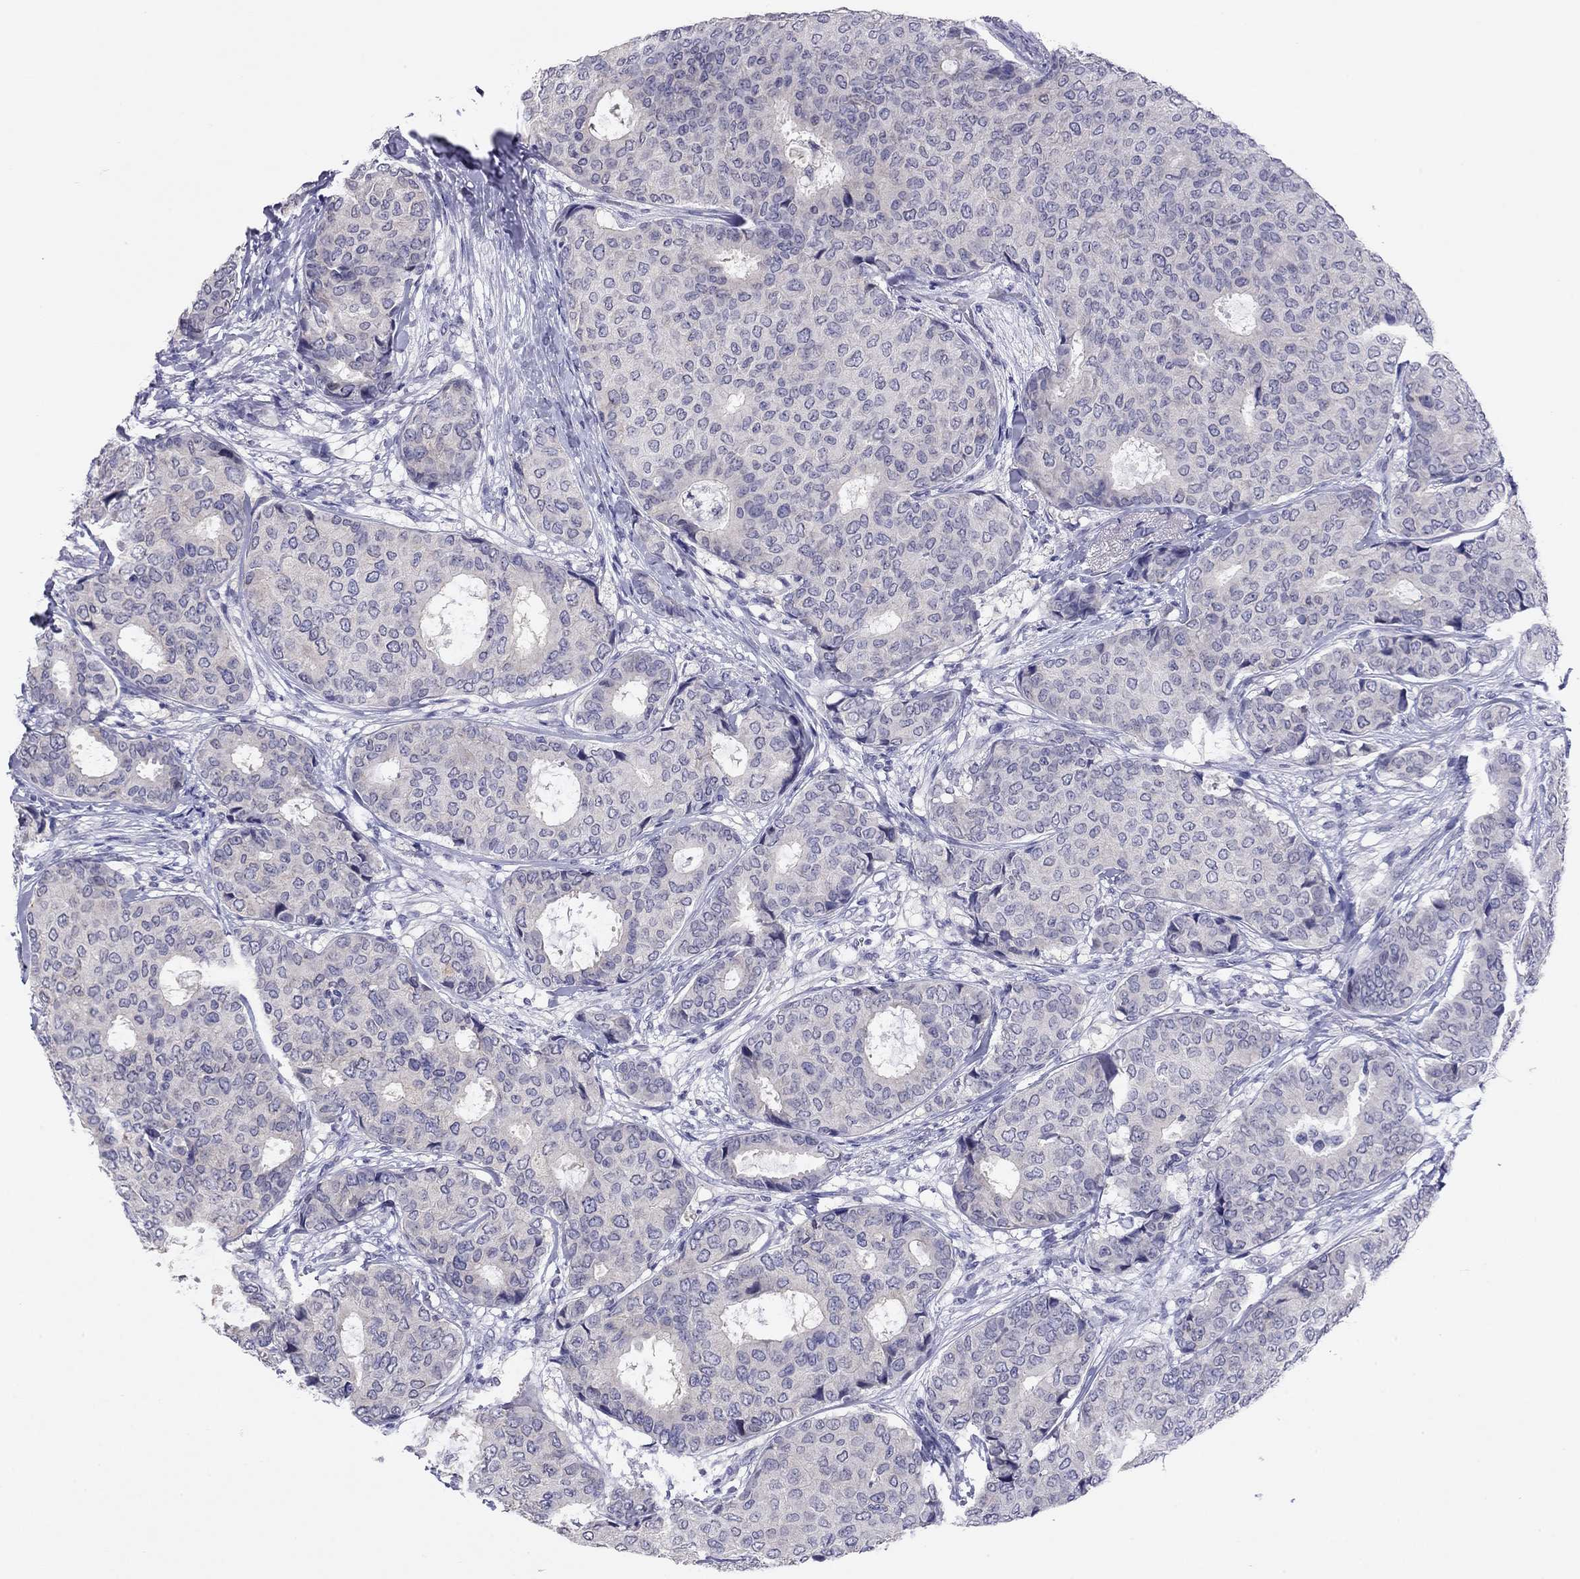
{"staining": {"intensity": "negative", "quantity": "none", "location": "none"}, "tissue": "breast cancer", "cell_type": "Tumor cells", "image_type": "cancer", "snomed": [{"axis": "morphology", "description": "Duct carcinoma"}, {"axis": "topography", "description": "Breast"}], "caption": "Immunohistochemistry of breast infiltrating ductal carcinoma displays no expression in tumor cells. (Brightfield microscopy of DAB (3,3'-diaminobenzidine) immunohistochemistry (IHC) at high magnification).", "gene": "ARMC12", "patient": {"sex": "female", "age": 75}}